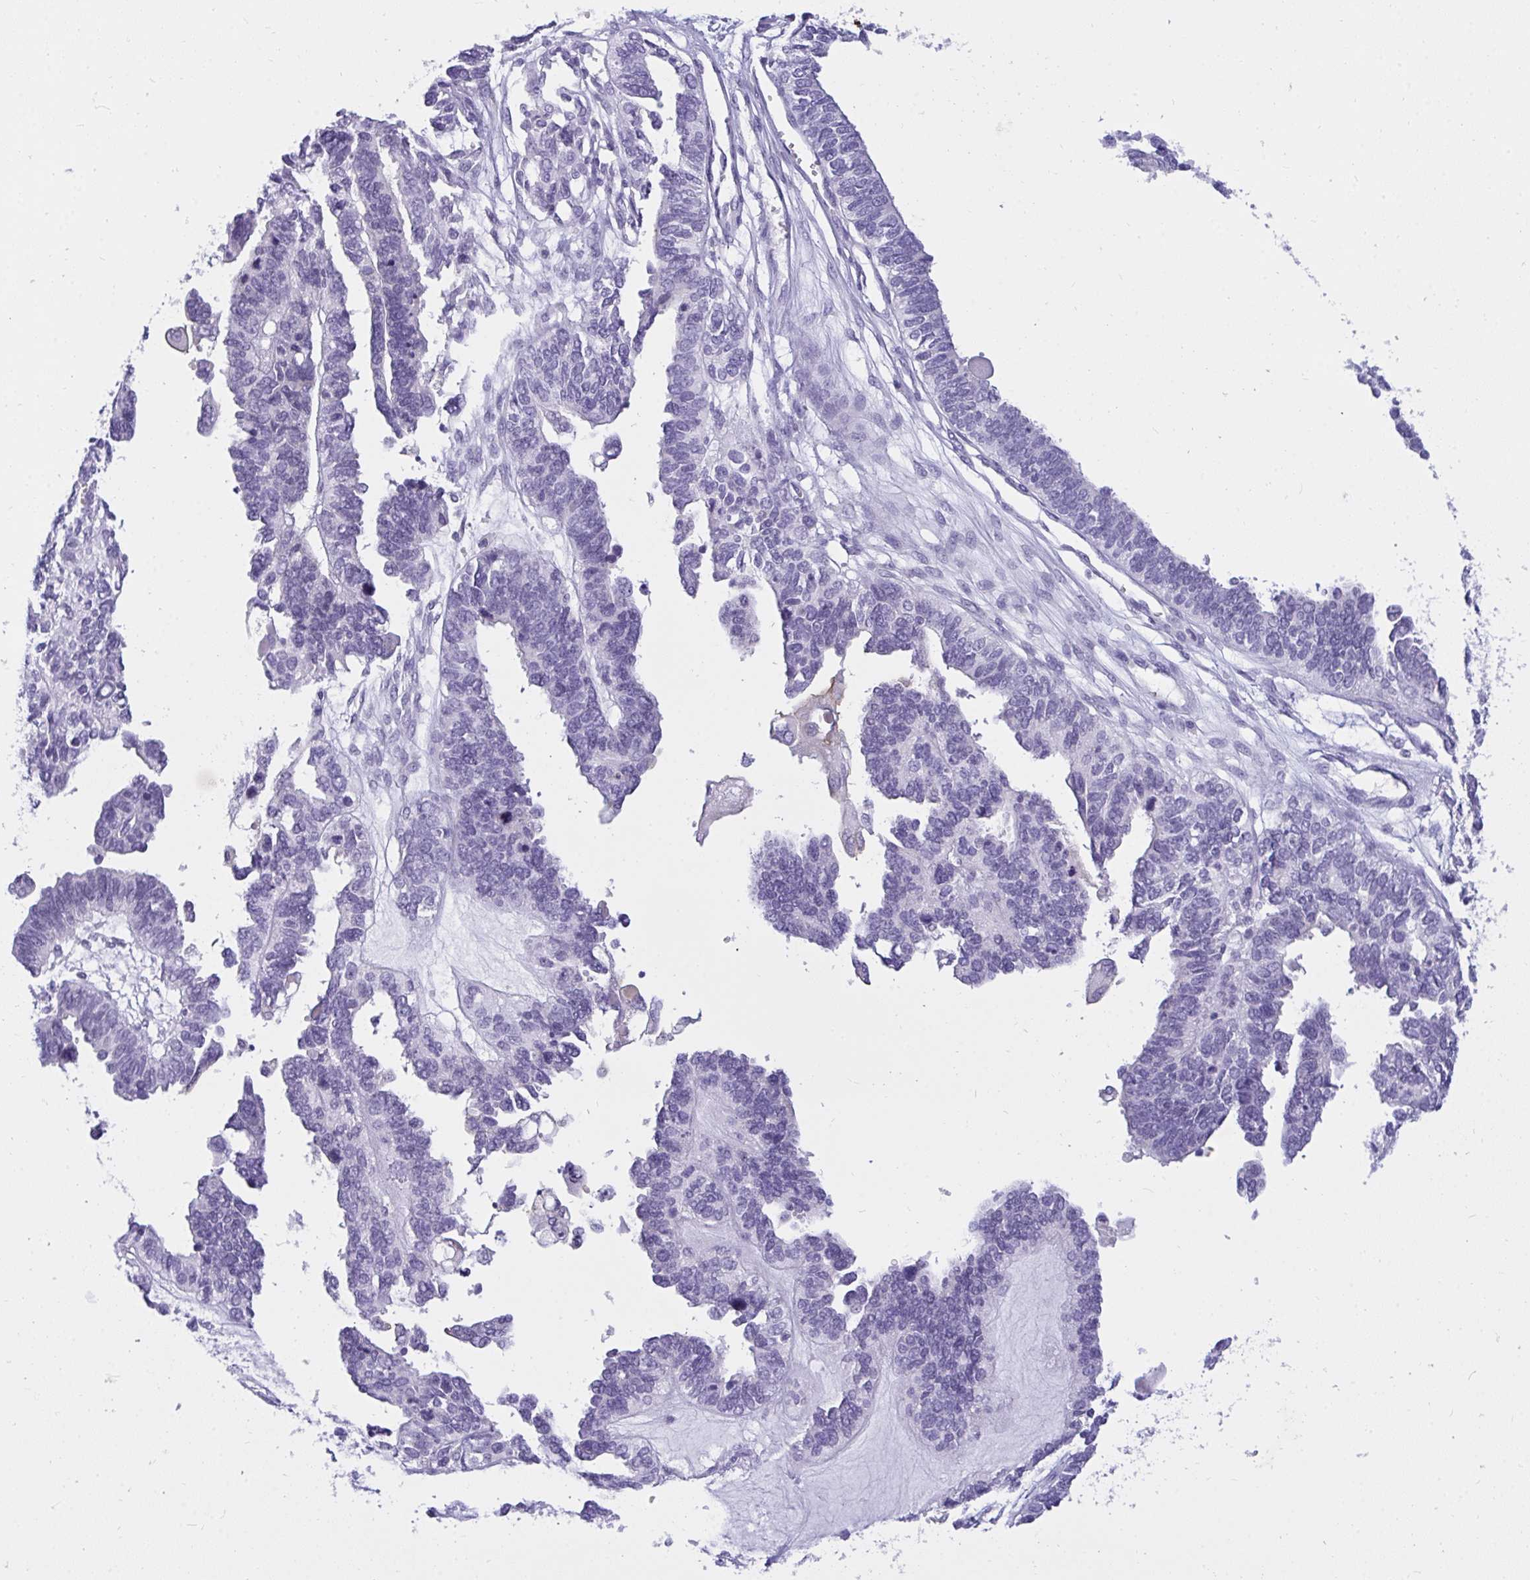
{"staining": {"intensity": "negative", "quantity": "none", "location": "none"}, "tissue": "ovarian cancer", "cell_type": "Tumor cells", "image_type": "cancer", "snomed": [{"axis": "morphology", "description": "Cystadenocarcinoma, serous, NOS"}, {"axis": "topography", "description": "Ovary"}], "caption": "Tumor cells show no significant positivity in ovarian cancer. The staining was performed using DAB to visualize the protein expression in brown, while the nuclei were stained in blue with hematoxylin (Magnification: 20x).", "gene": "SEMA6B", "patient": {"sex": "female", "age": 51}}